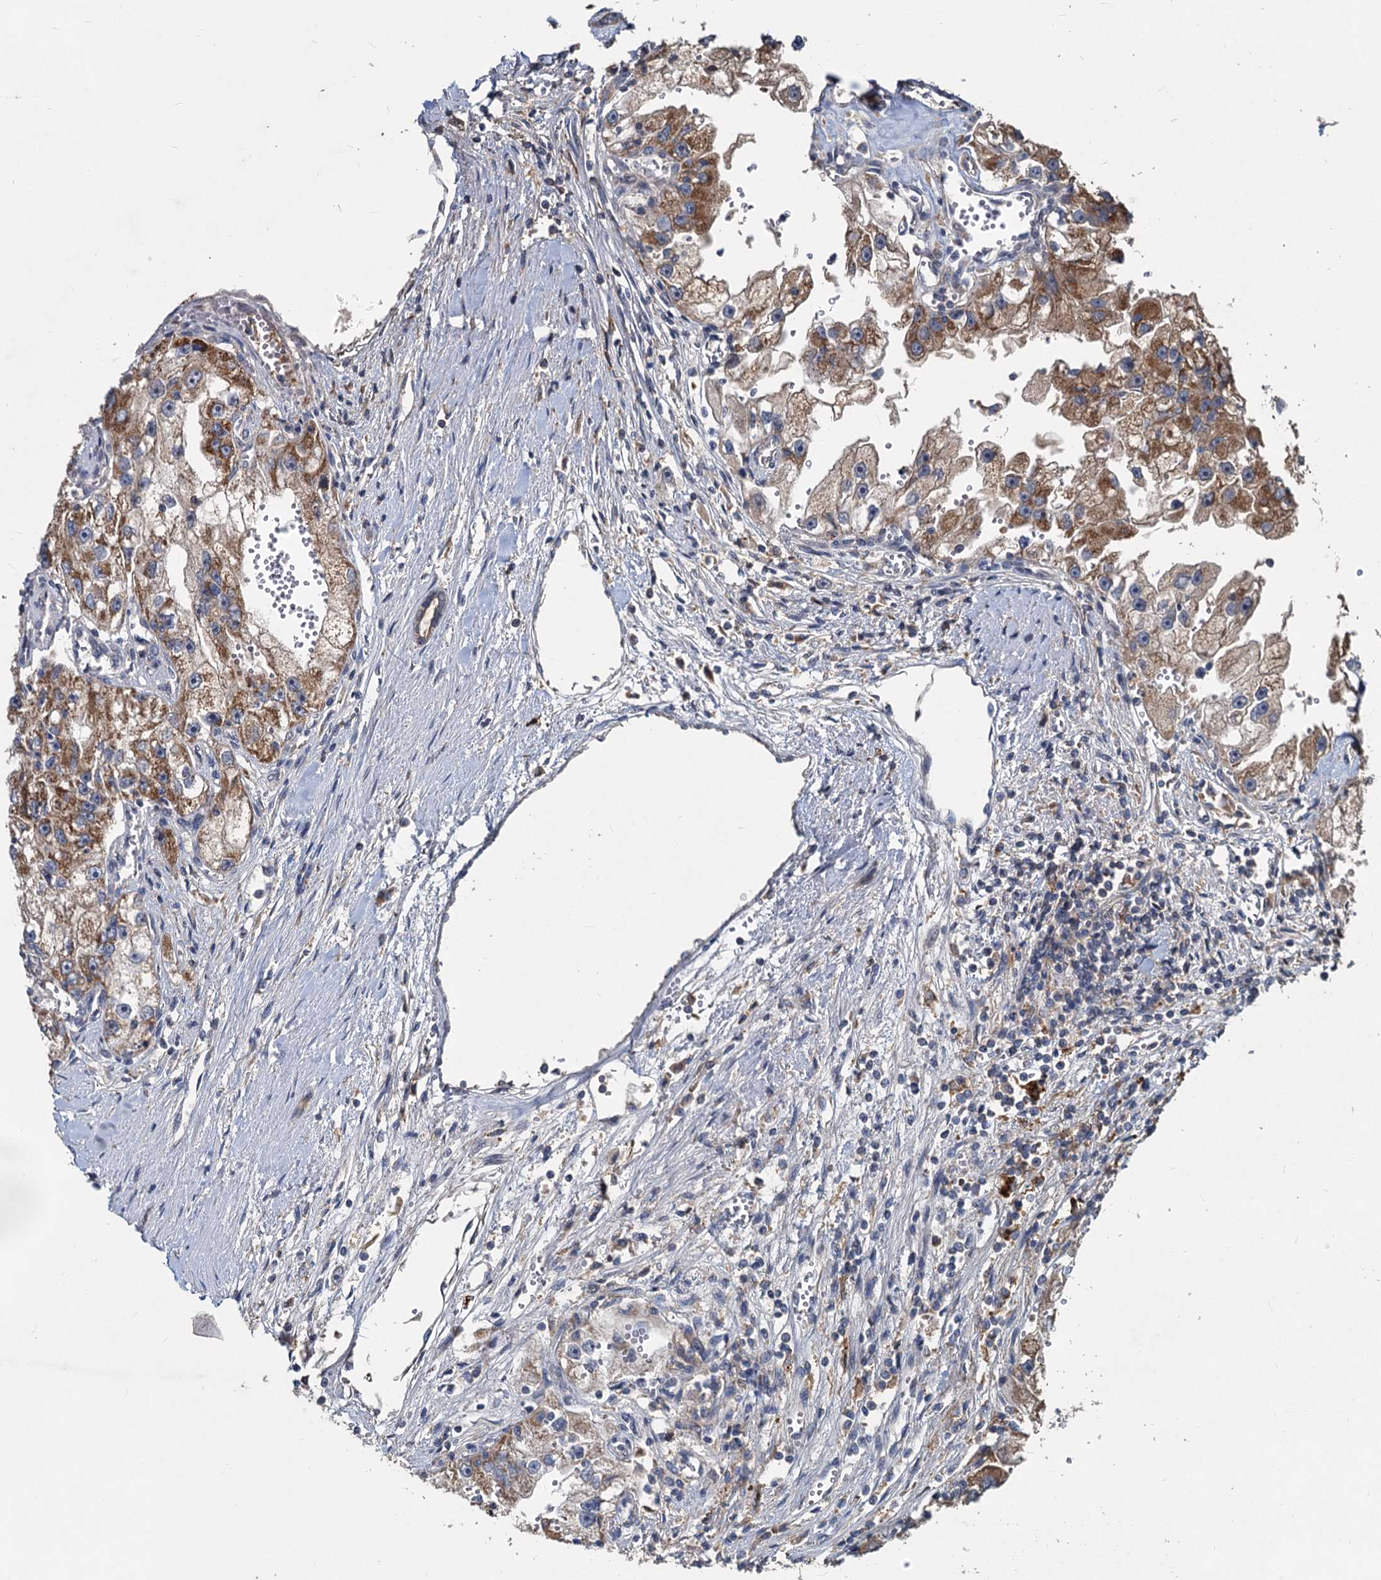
{"staining": {"intensity": "moderate", "quantity": ">75%", "location": "cytoplasmic/membranous"}, "tissue": "renal cancer", "cell_type": "Tumor cells", "image_type": "cancer", "snomed": [{"axis": "morphology", "description": "Adenocarcinoma, NOS"}, {"axis": "topography", "description": "Kidney"}], "caption": "A photomicrograph showing moderate cytoplasmic/membranous expression in about >75% of tumor cells in renal cancer, as visualized by brown immunohistochemical staining.", "gene": "OTUB1", "patient": {"sex": "male", "age": 63}}